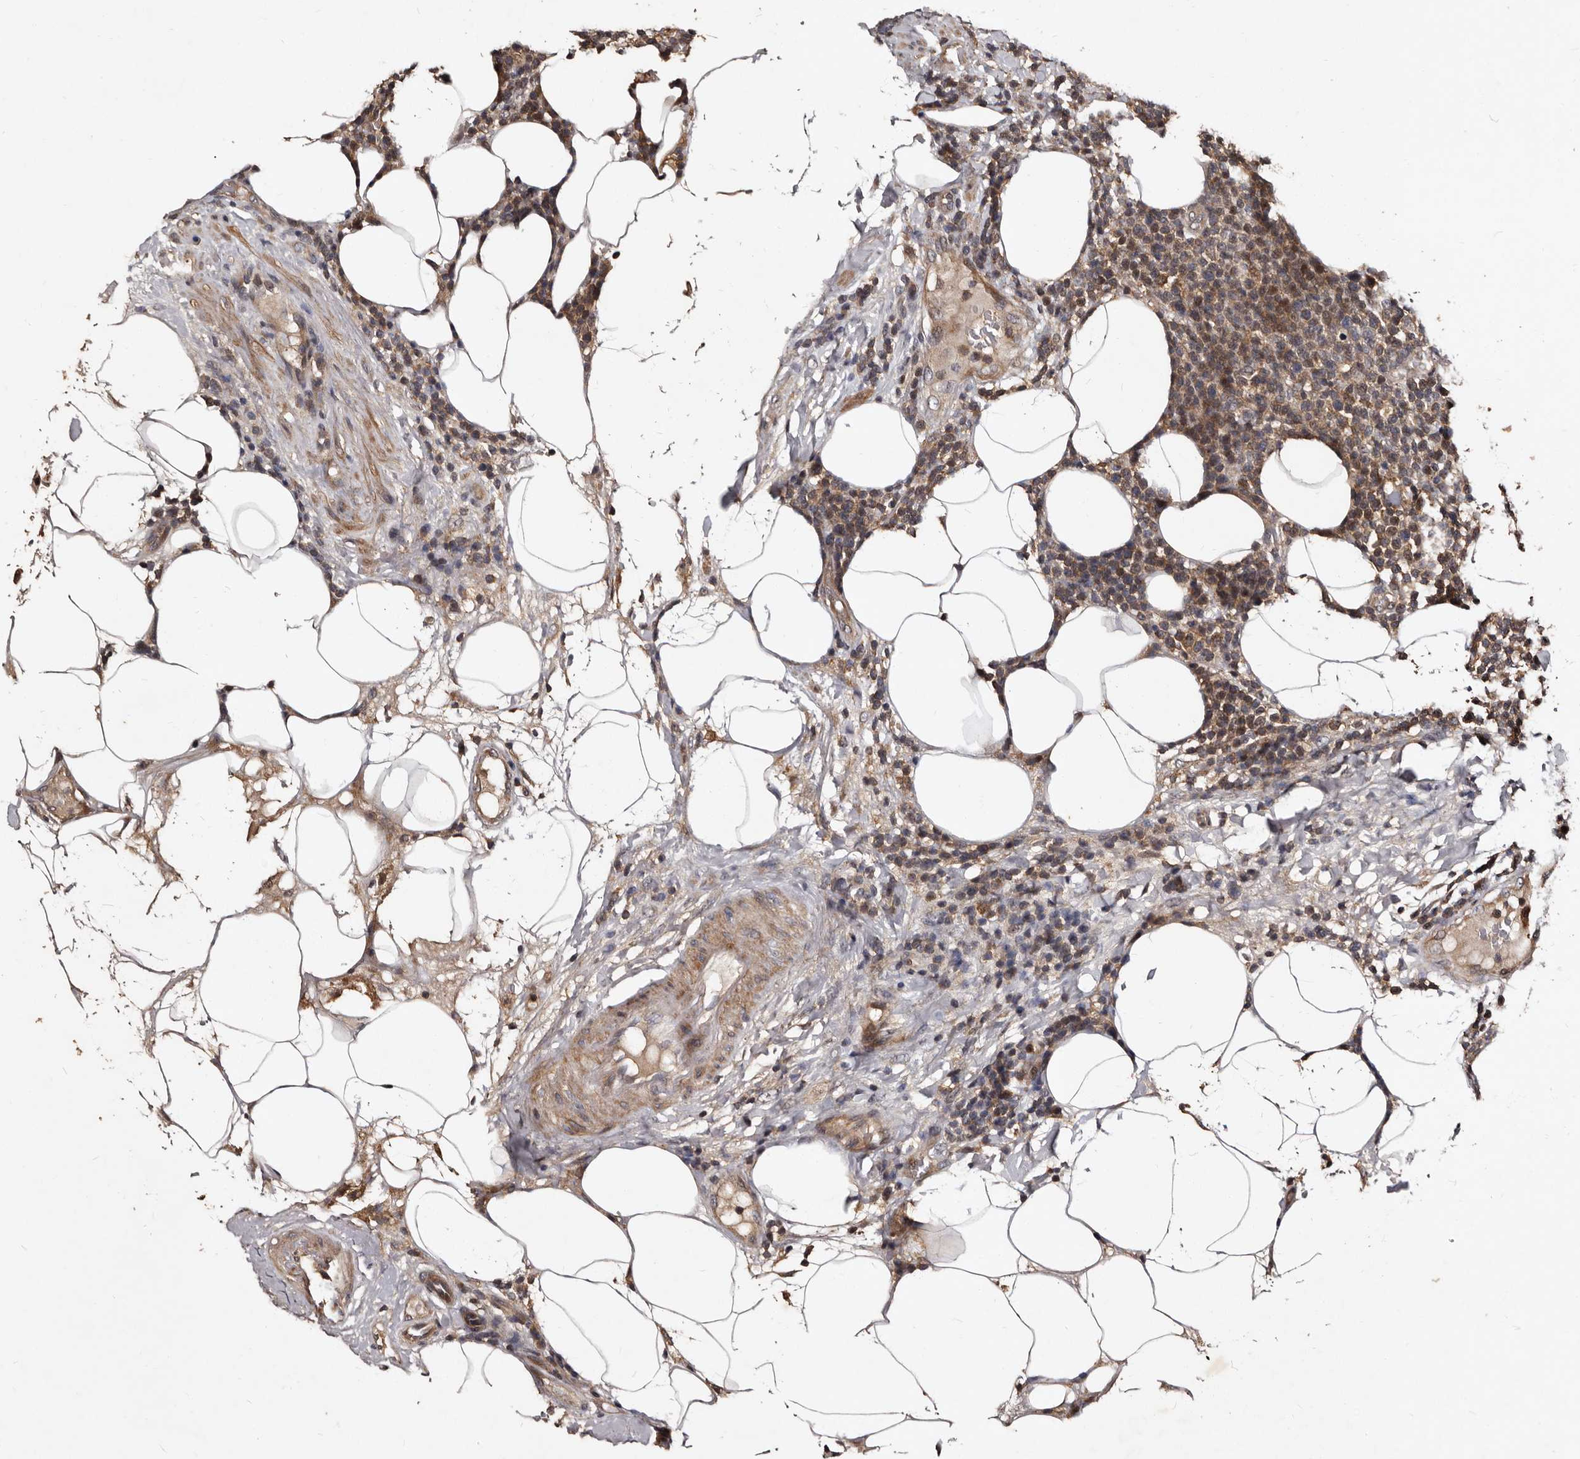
{"staining": {"intensity": "weak", "quantity": ">75%", "location": "cytoplasmic/membranous"}, "tissue": "lymphoma", "cell_type": "Tumor cells", "image_type": "cancer", "snomed": [{"axis": "morphology", "description": "Malignant lymphoma, non-Hodgkin's type, High grade"}, {"axis": "topography", "description": "Lymph node"}], "caption": "Lymphoma tissue displays weak cytoplasmic/membranous expression in approximately >75% of tumor cells, visualized by immunohistochemistry. The protein is stained brown, and the nuclei are stained in blue (DAB IHC with brightfield microscopy, high magnification).", "gene": "MKRN3", "patient": {"sex": "male", "age": 61}}